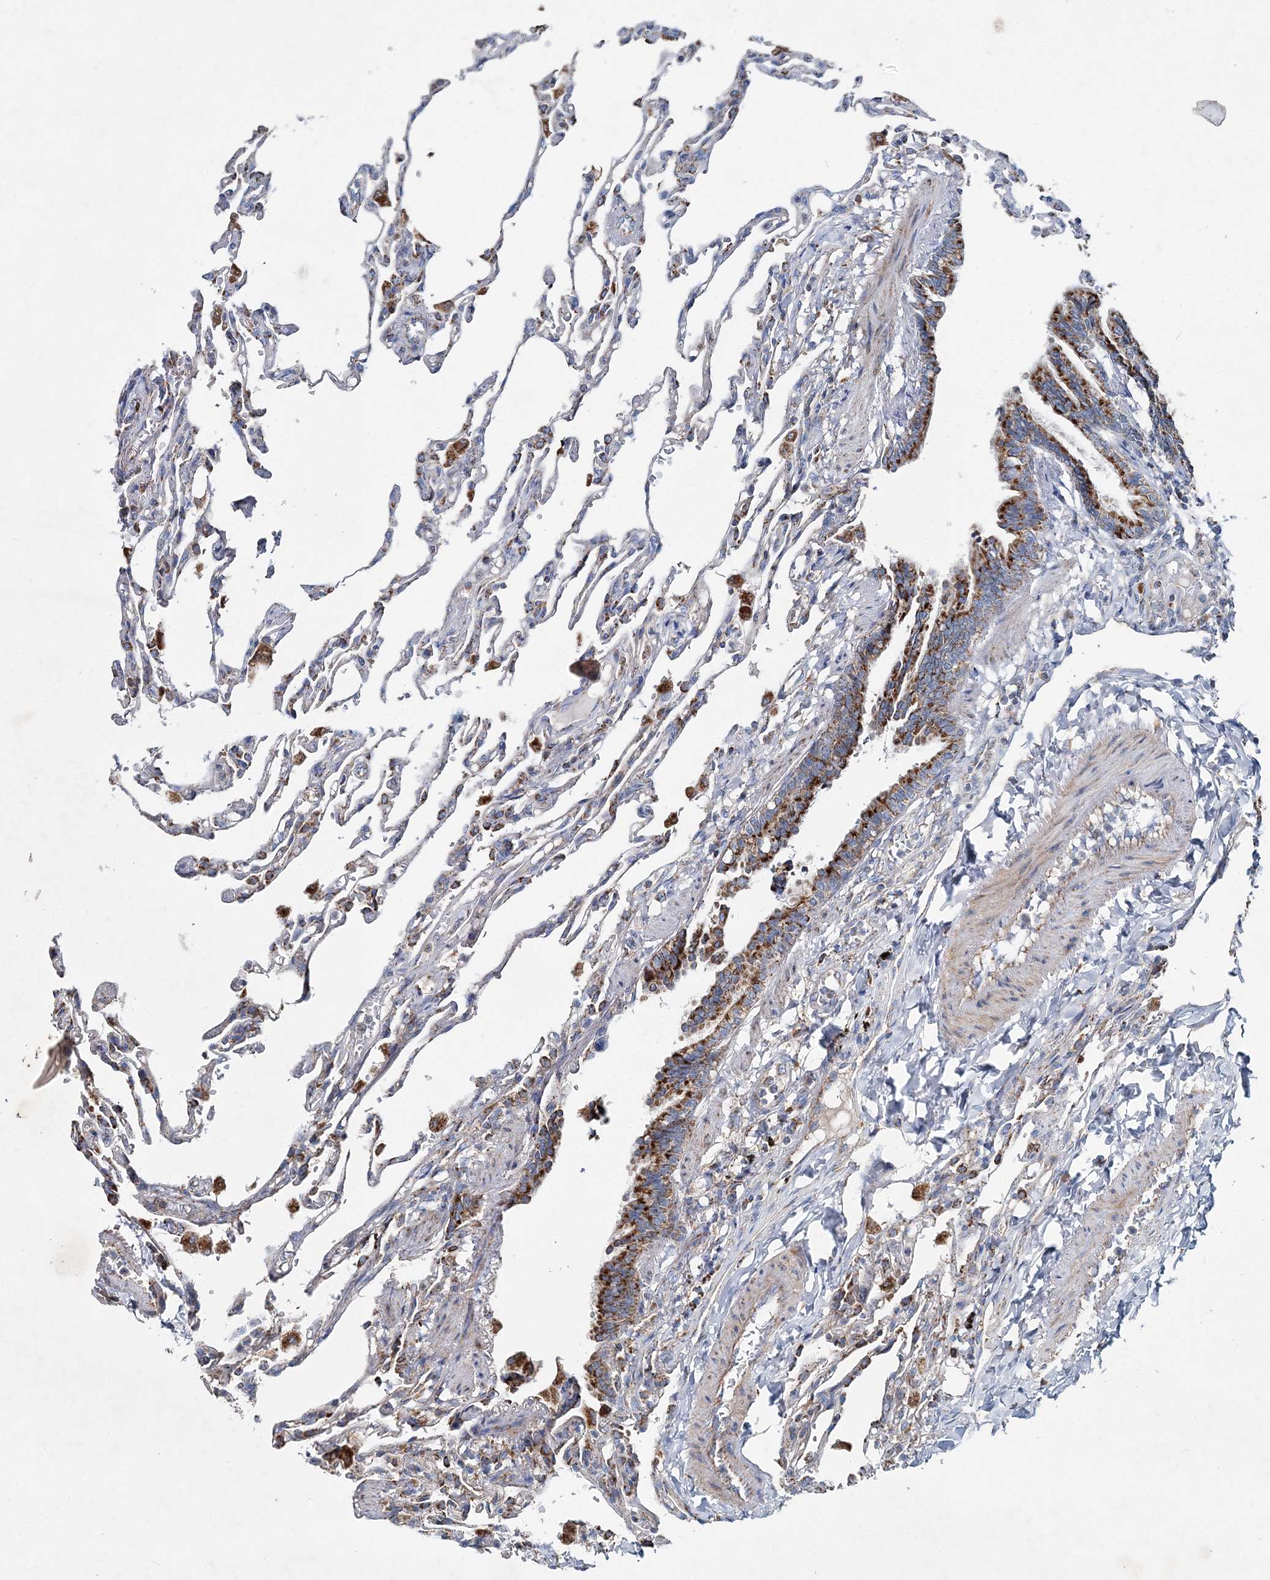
{"staining": {"intensity": "negative", "quantity": "none", "location": "none"}, "tissue": "lung", "cell_type": "Alveolar cells", "image_type": "normal", "snomed": [{"axis": "morphology", "description": "Normal tissue, NOS"}, {"axis": "topography", "description": "Lung"}], "caption": "This image is of normal lung stained with IHC to label a protein in brown with the nuclei are counter-stained blue. There is no staining in alveolar cells.", "gene": "SPAG16", "patient": {"sex": "male", "age": 21}}